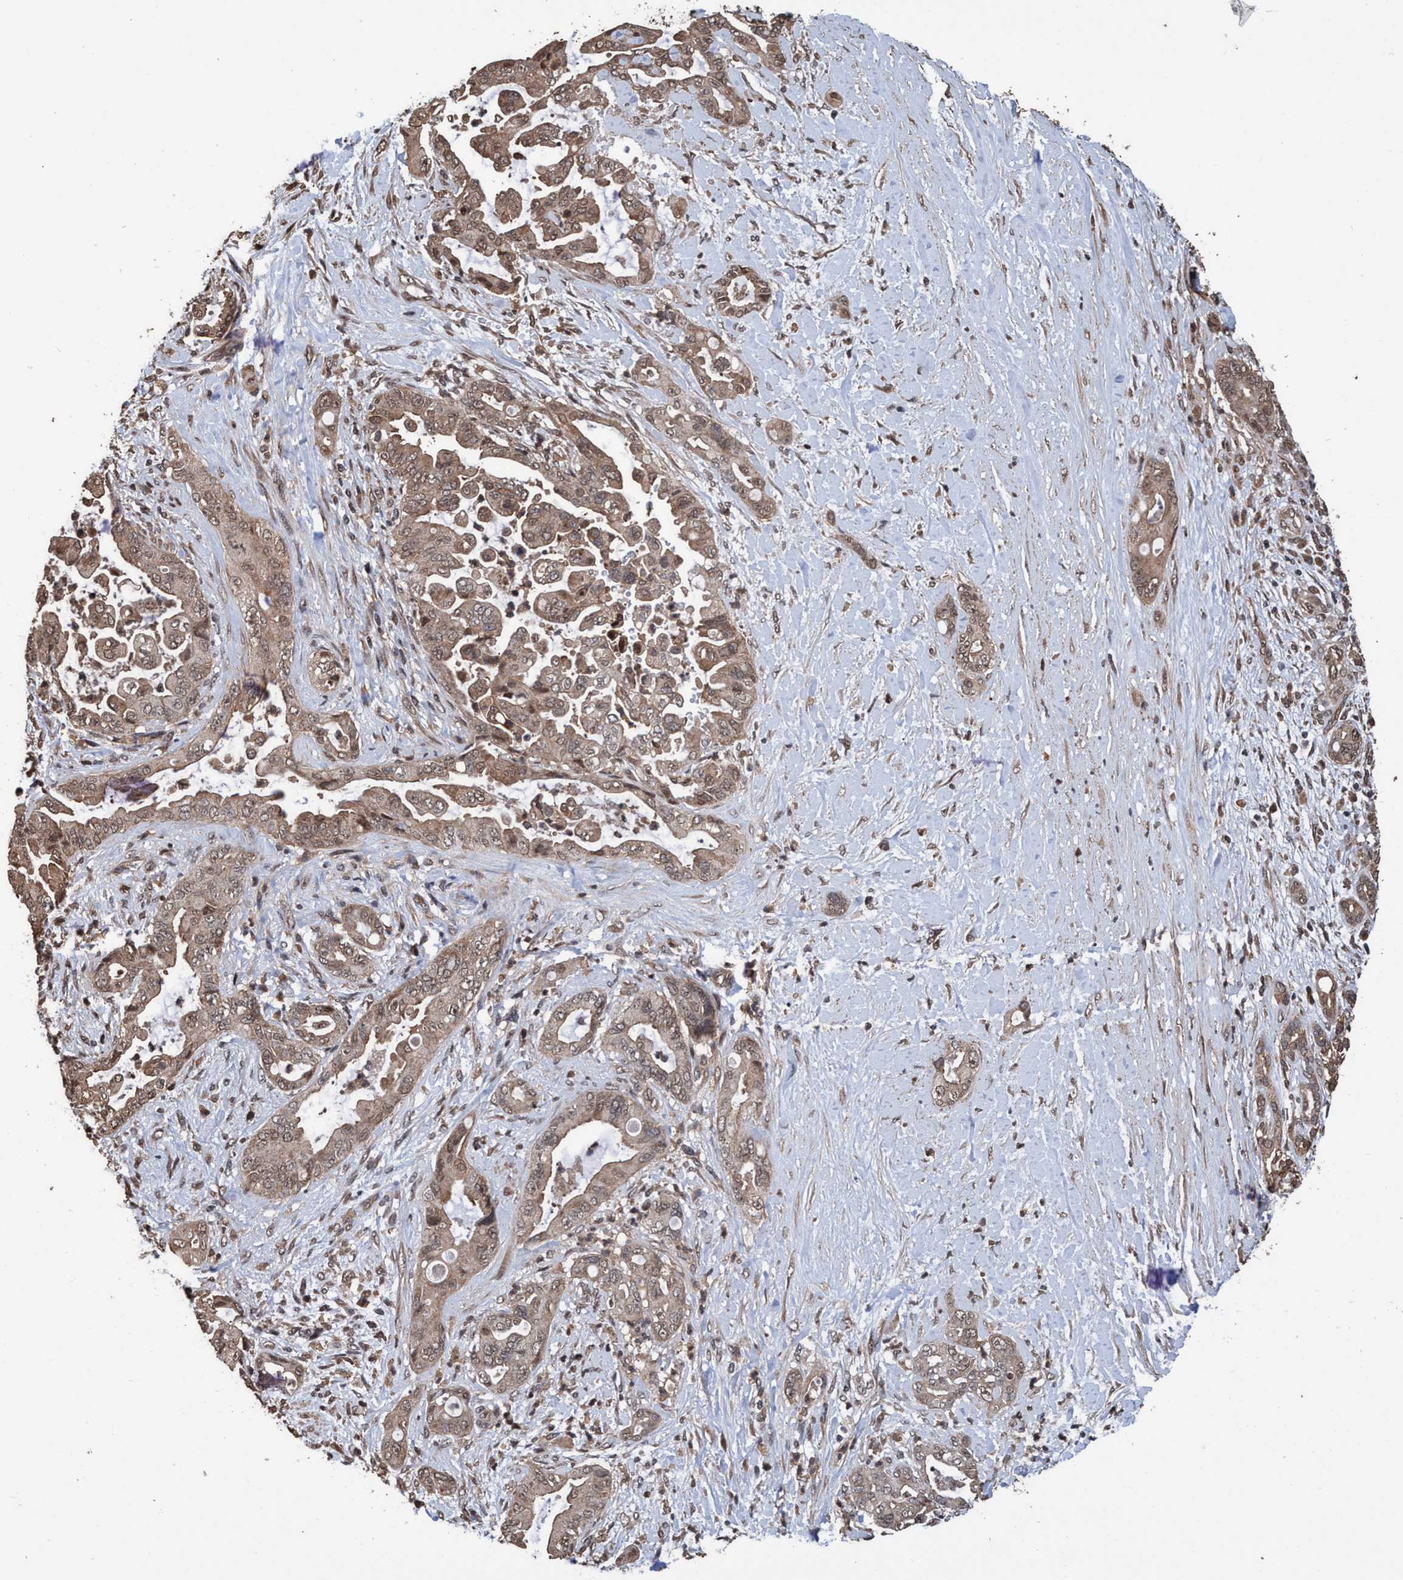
{"staining": {"intensity": "moderate", "quantity": ">75%", "location": "cytoplasmic/membranous,nuclear"}, "tissue": "pancreatic cancer", "cell_type": "Tumor cells", "image_type": "cancer", "snomed": [{"axis": "morphology", "description": "Adenocarcinoma, NOS"}, {"axis": "topography", "description": "Pancreas"}], "caption": "Pancreatic cancer tissue exhibits moderate cytoplasmic/membranous and nuclear staining in about >75% of tumor cells The staining is performed using DAB (3,3'-diaminobenzidine) brown chromogen to label protein expression. The nuclei are counter-stained blue using hematoxylin.", "gene": "TRPC7", "patient": {"sex": "male", "age": 70}}